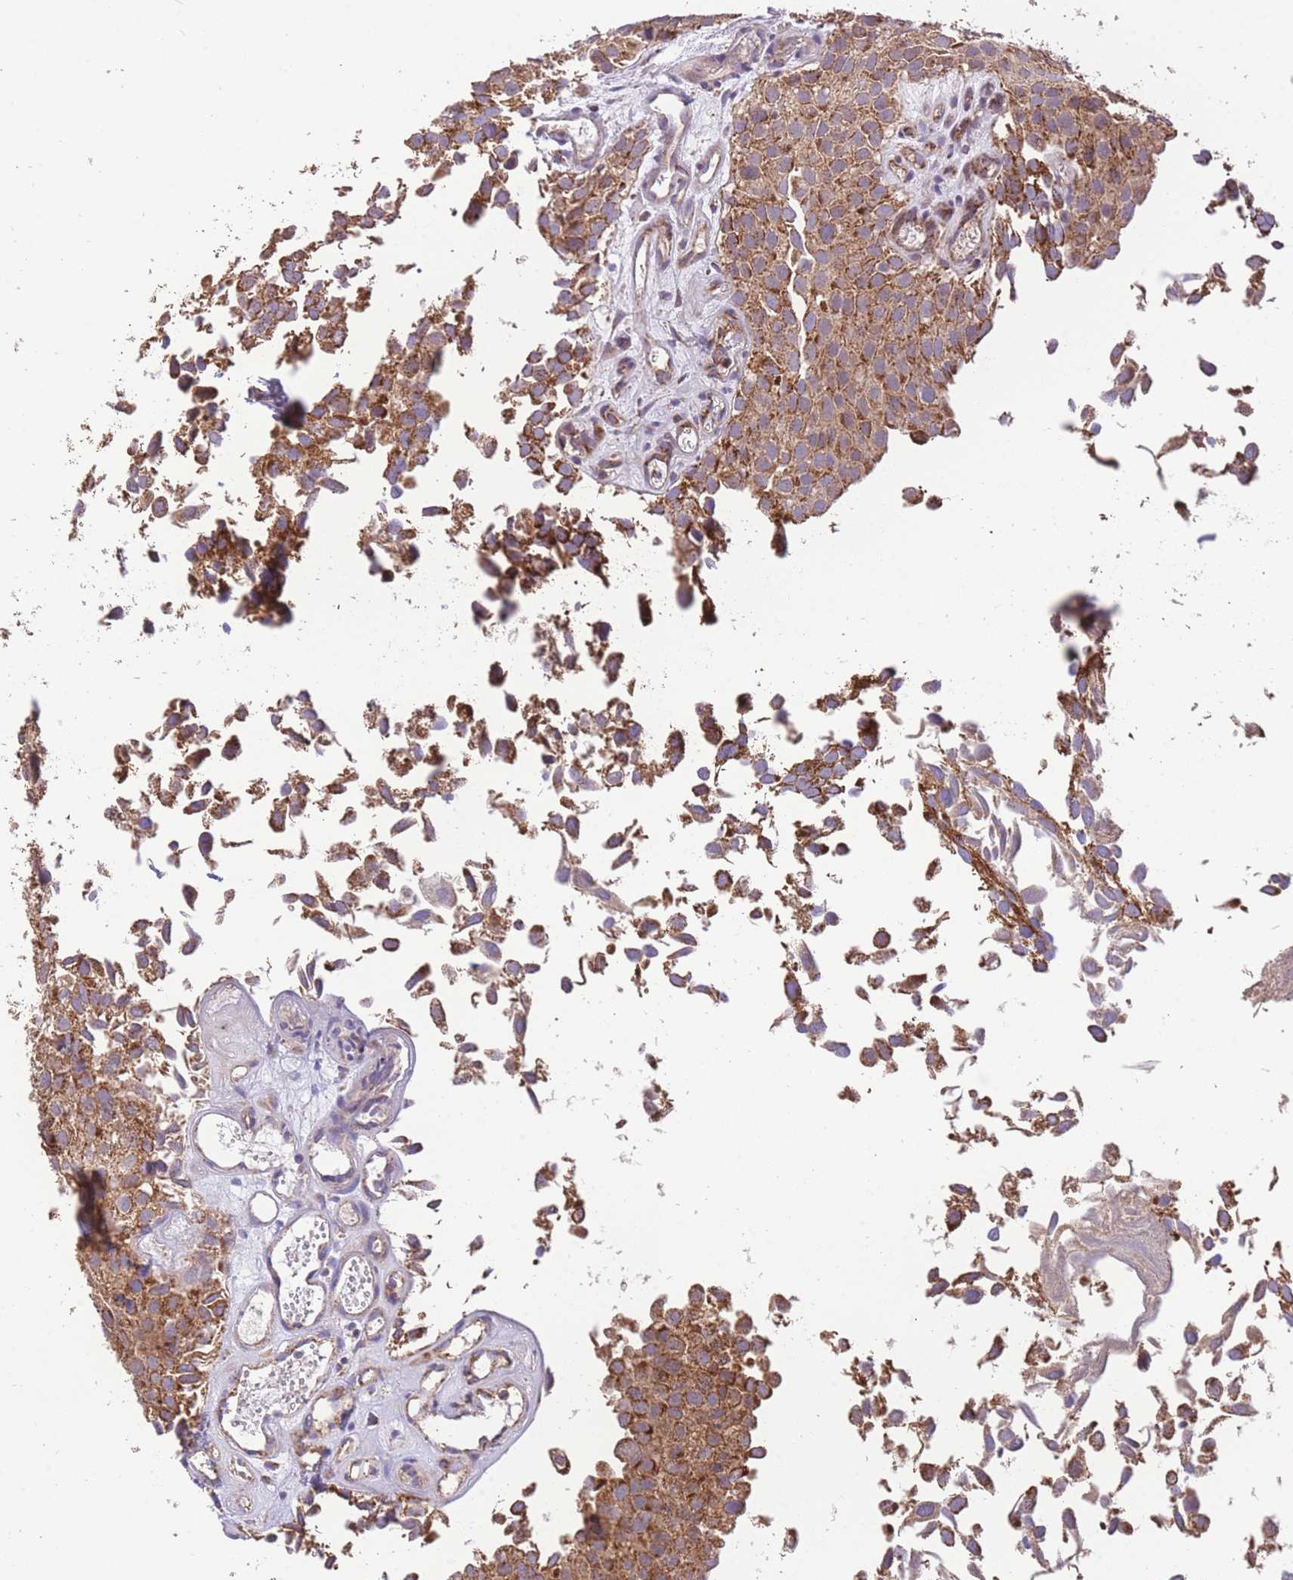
{"staining": {"intensity": "strong", "quantity": ">75%", "location": "cytoplasmic/membranous"}, "tissue": "urothelial cancer", "cell_type": "Tumor cells", "image_type": "cancer", "snomed": [{"axis": "morphology", "description": "Urothelial carcinoma, Low grade"}, {"axis": "topography", "description": "Urinary bladder"}], "caption": "Urothelial carcinoma (low-grade) stained with immunohistochemistry shows strong cytoplasmic/membranous positivity in approximately >75% of tumor cells.", "gene": "PREP", "patient": {"sex": "male", "age": 88}}